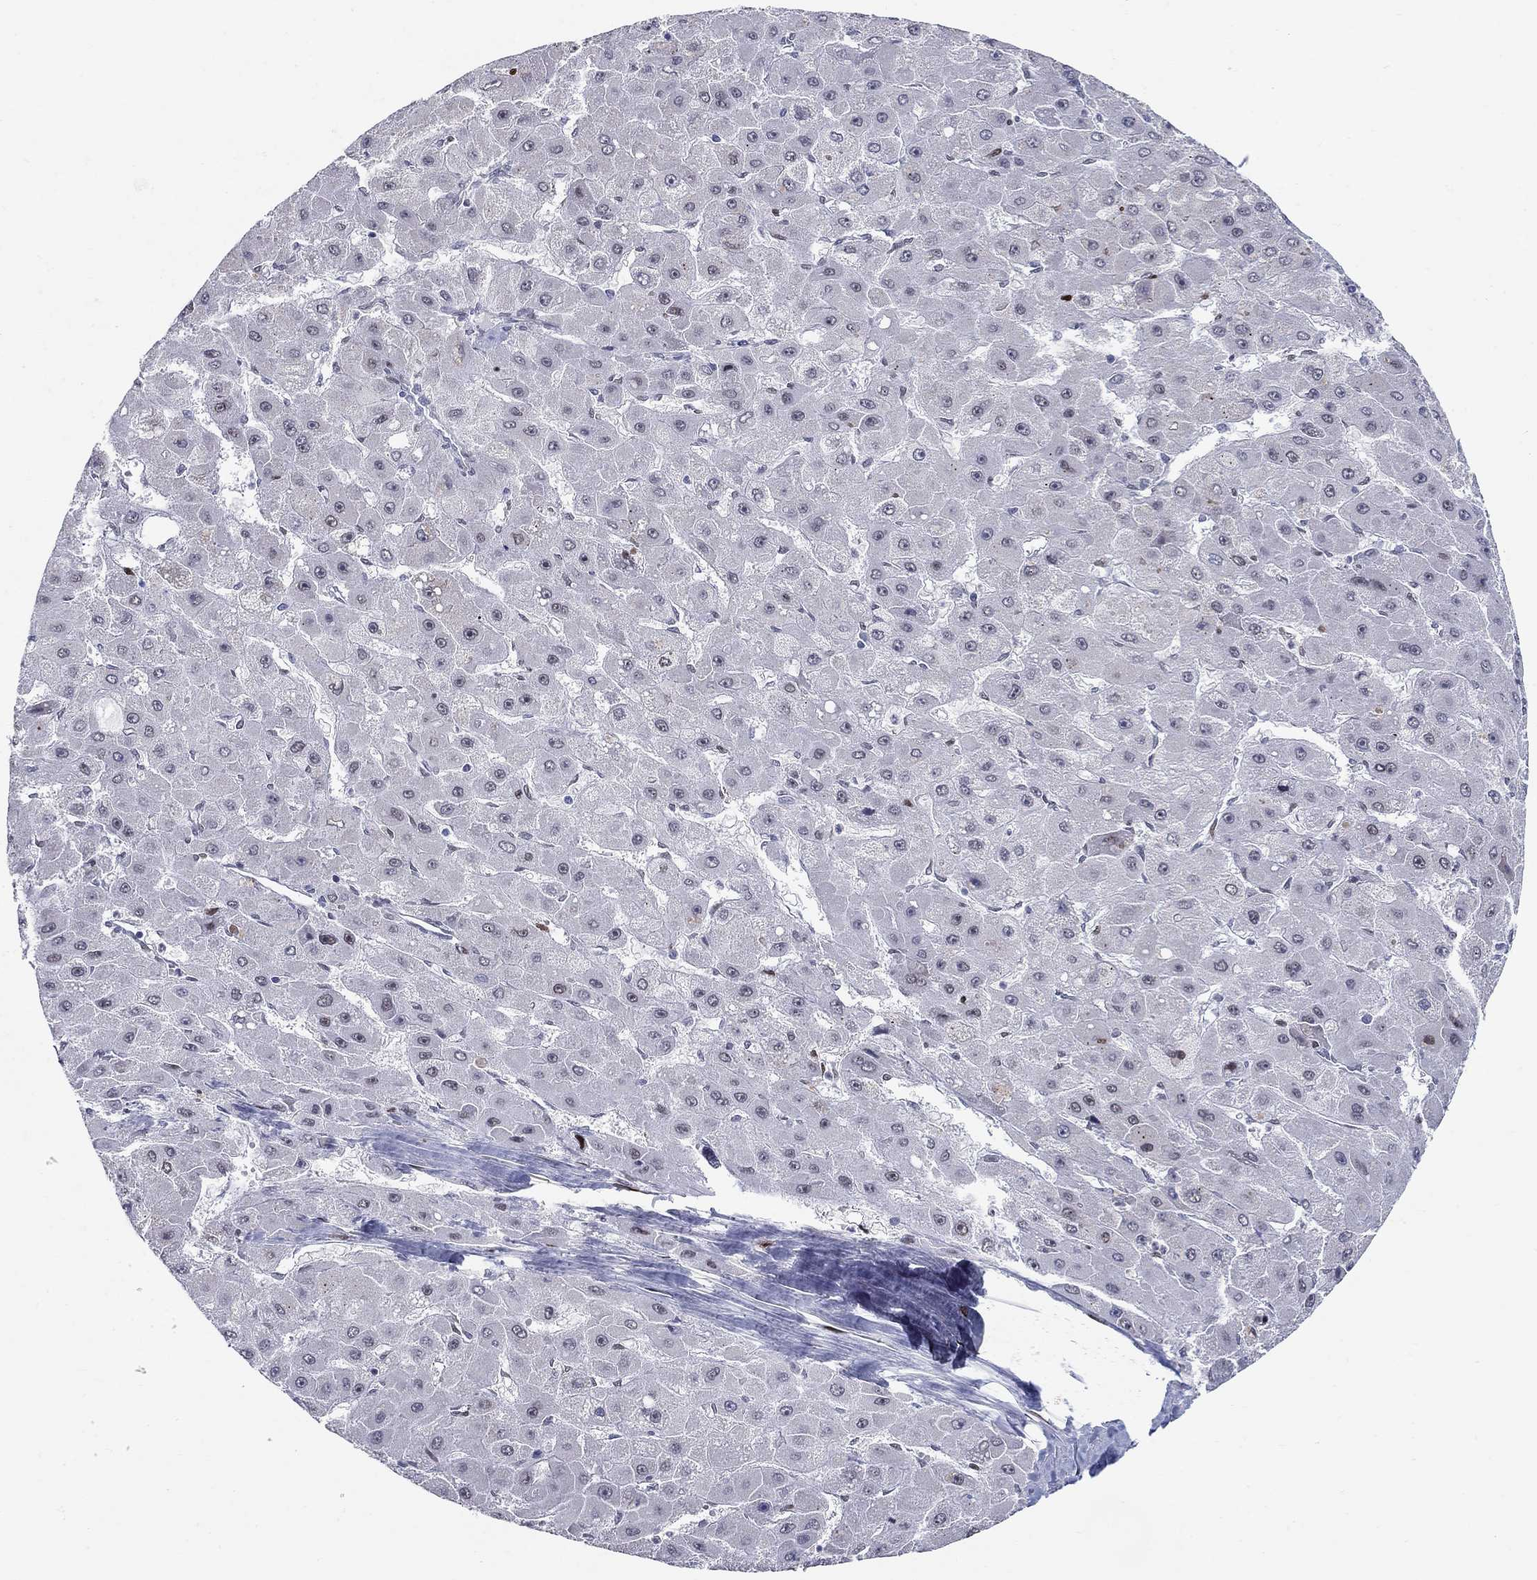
{"staining": {"intensity": "negative", "quantity": "none", "location": "none"}, "tissue": "liver cancer", "cell_type": "Tumor cells", "image_type": "cancer", "snomed": [{"axis": "morphology", "description": "Carcinoma, Hepatocellular, NOS"}, {"axis": "topography", "description": "Liver"}], "caption": "DAB (3,3'-diaminobenzidine) immunohistochemical staining of liver cancer (hepatocellular carcinoma) displays no significant expression in tumor cells.", "gene": "RAPGEF5", "patient": {"sex": "female", "age": 25}}